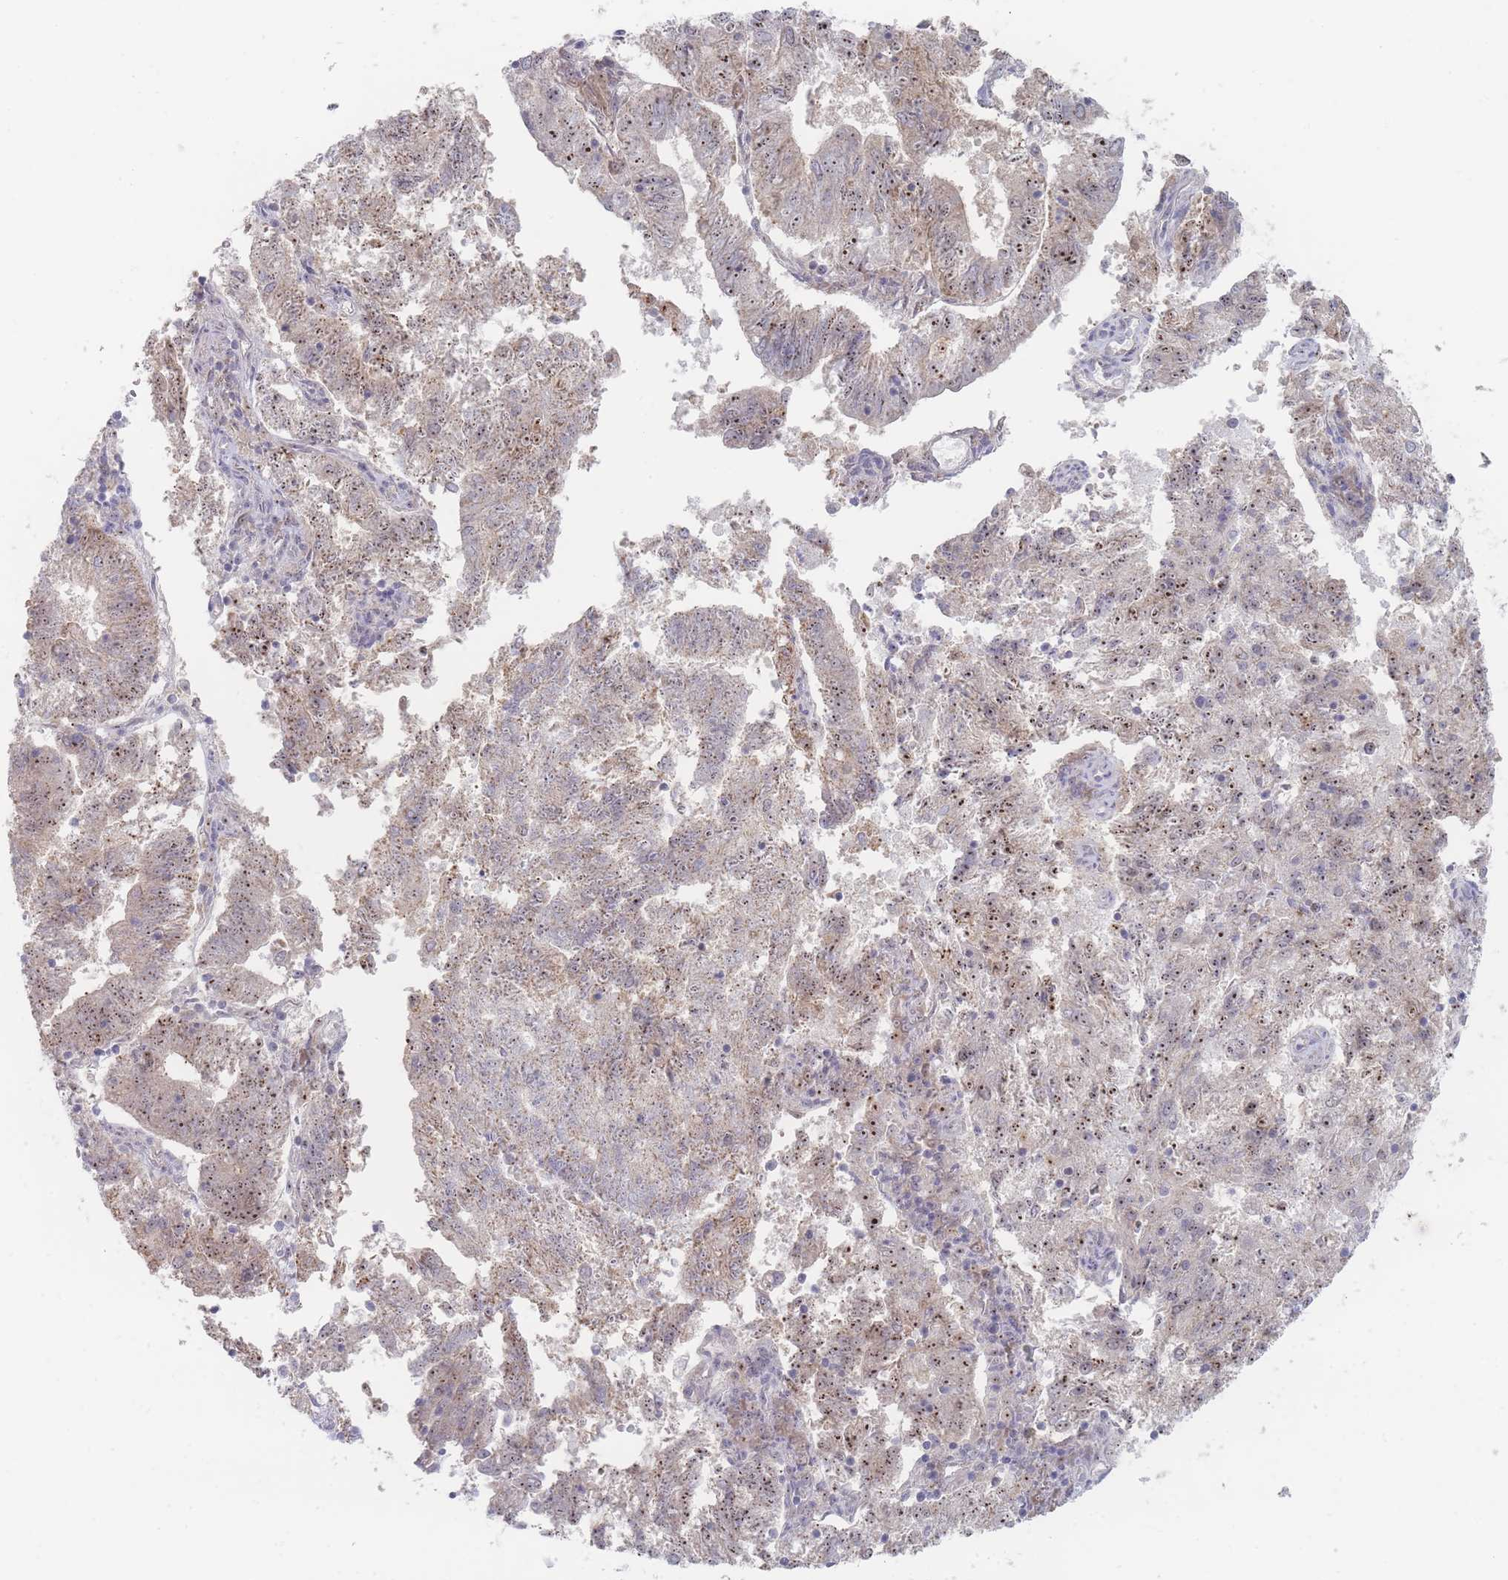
{"staining": {"intensity": "moderate", "quantity": "25%-75%", "location": "nuclear"}, "tissue": "endometrial cancer", "cell_type": "Tumor cells", "image_type": "cancer", "snomed": [{"axis": "morphology", "description": "Adenocarcinoma, NOS"}, {"axis": "topography", "description": "Endometrium"}], "caption": "Human endometrial cancer stained for a protein (brown) exhibits moderate nuclear positive expression in approximately 25%-75% of tumor cells.", "gene": "RNF8", "patient": {"sex": "female", "age": 82}}